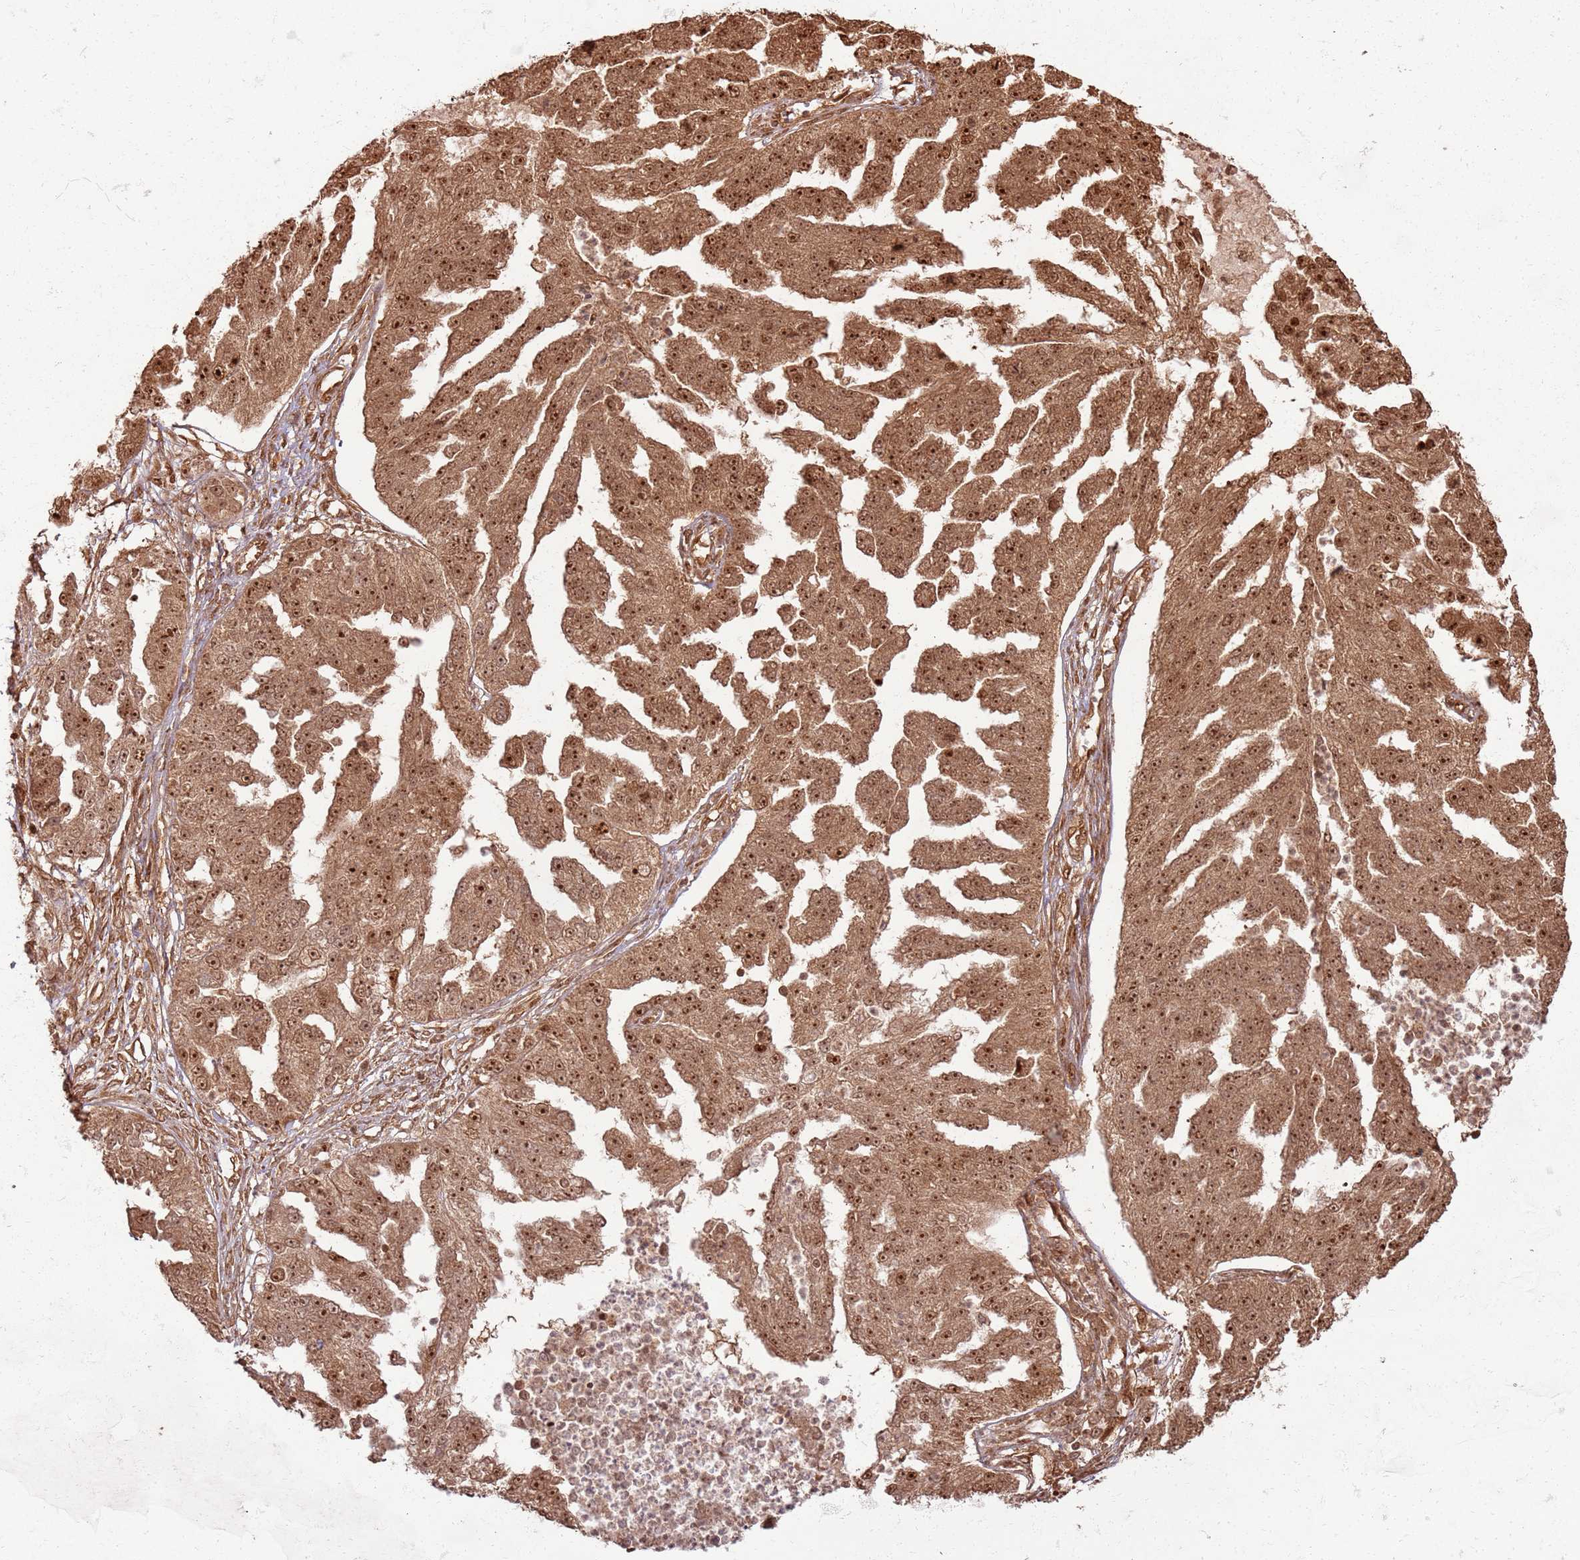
{"staining": {"intensity": "moderate", "quantity": ">75%", "location": "cytoplasmic/membranous,nuclear"}, "tissue": "ovarian cancer", "cell_type": "Tumor cells", "image_type": "cancer", "snomed": [{"axis": "morphology", "description": "Cystadenocarcinoma, serous, NOS"}, {"axis": "topography", "description": "Ovary"}], "caption": "High-magnification brightfield microscopy of ovarian cancer stained with DAB (3,3'-diaminobenzidine) (brown) and counterstained with hematoxylin (blue). tumor cells exhibit moderate cytoplasmic/membranous and nuclear positivity is appreciated in approximately>75% of cells. The staining was performed using DAB (3,3'-diaminobenzidine) to visualize the protein expression in brown, while the nuclei were stained in blue with hematoxylin (Magnification: 20x).", "gene": "TBC1D13", "patient": {"sex": "female", "age": 58}}